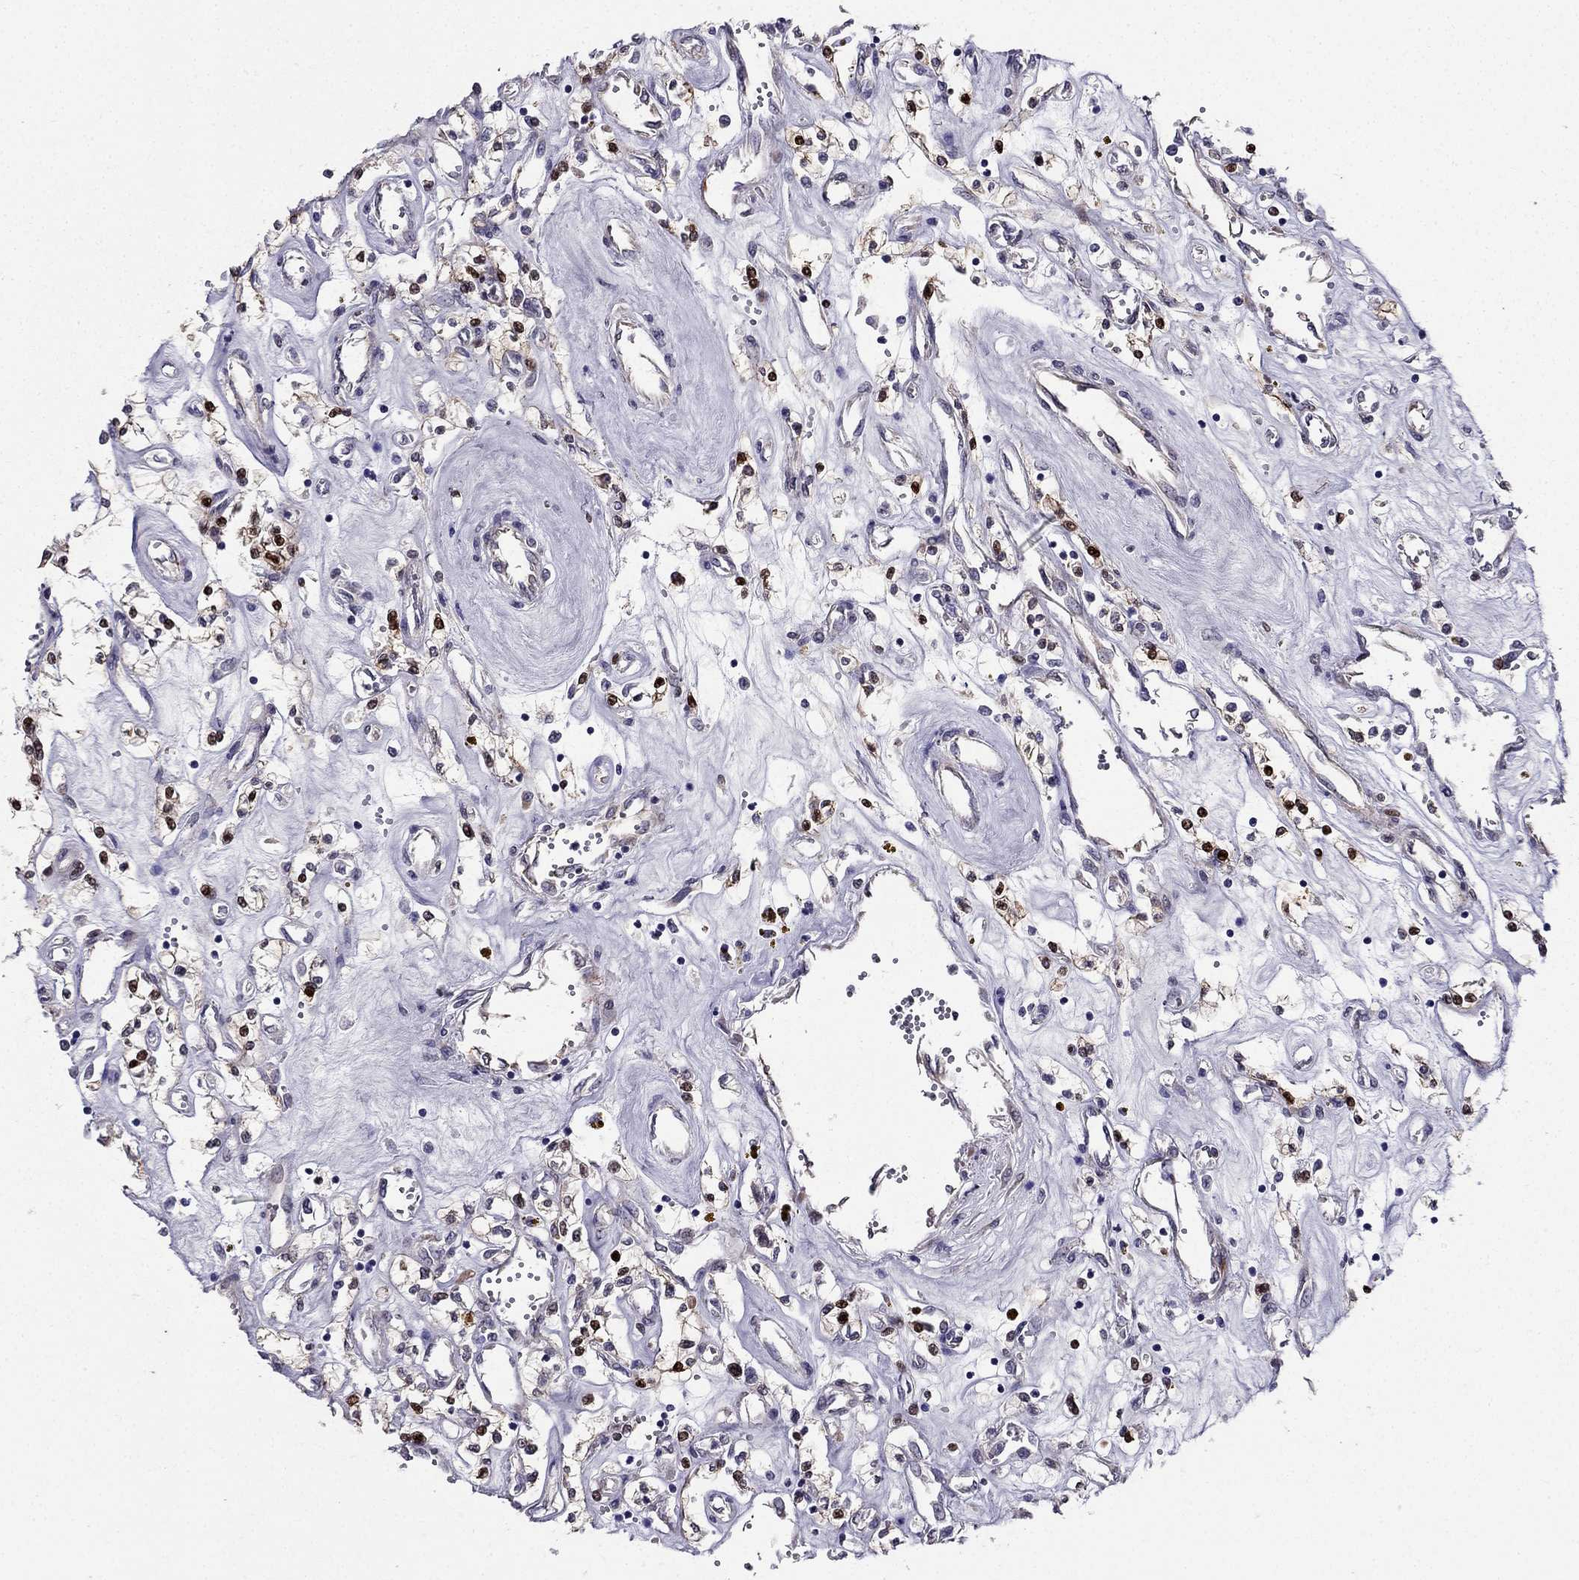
{"staining": {"intensity": "weak", "quantity": "25%-75%", "location": "cytoplasmic/membranous"}, "tissue": "renal cancer", "cell_type": "Tumor cells", "image_type": "cancer", "snomed": [{"axis": "morphology", "description": "Adenocarcinoma, NOS"}, {"axis": "topography", "description": "Kidney"}], "caption": "Immunohistochemistry (IHC) of adenocarcinoma (renal) demonstrates low levels of weak cytoplasmic/membranous positivity in approximately 25%-75% of tumor cells. Ihc stains the protein of interest in brown and the nuclei are stained blue.", "gene": "ARHGEF28", "patient": {"sex": "female", "age": 59}}